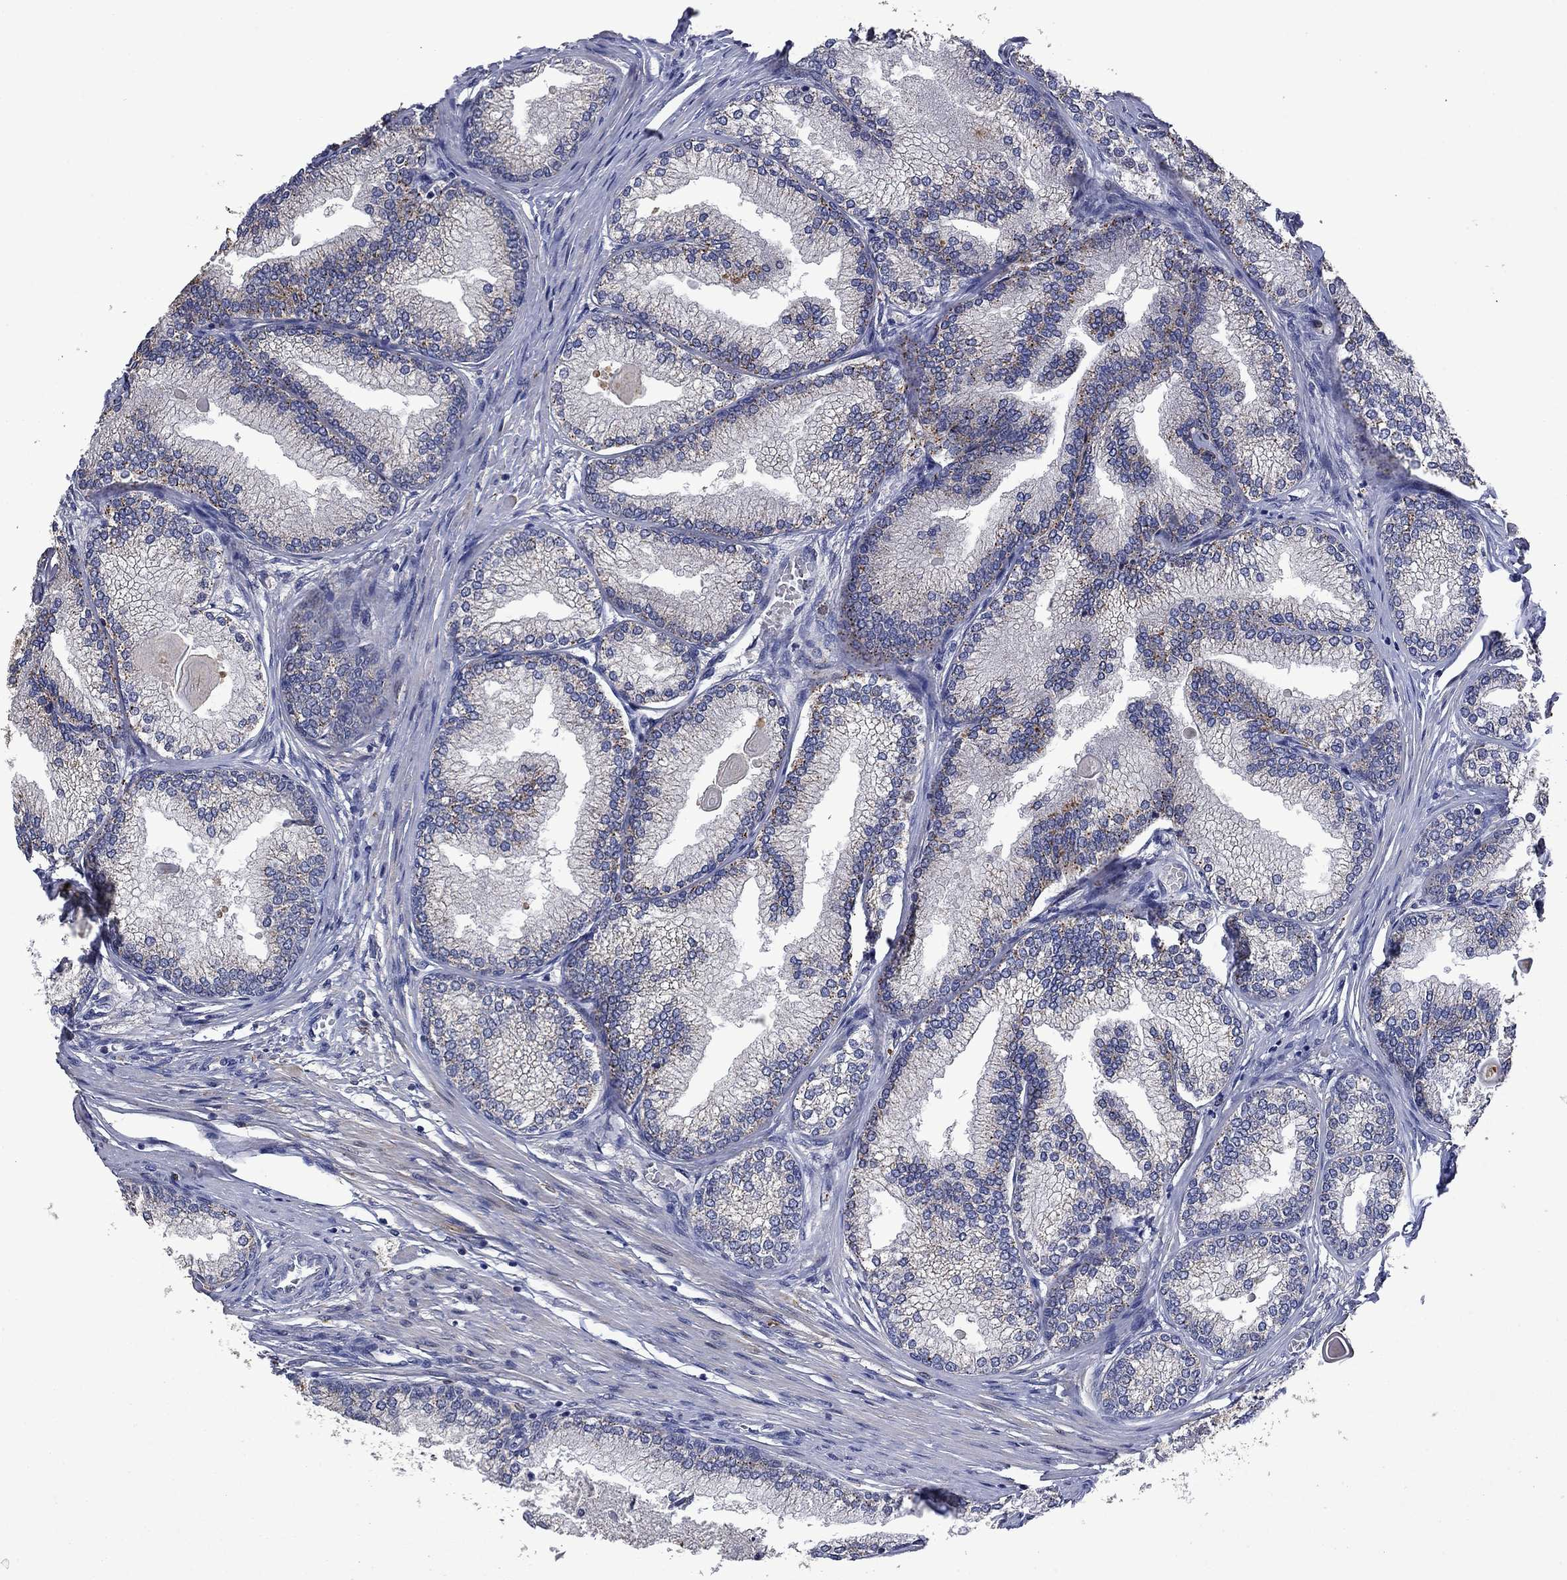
{"staining": {"intensity": "moderate", "quantity": "<25%", "location": "cytoplasmic/membranous"}, "tissue": "prostate", "cell_type": "Glandular cells", "image_type": "normal", "snomed": [{"axis": "morphology", "description": "Normal tissue, NOS"}, {"axis": "topography", "description": "Prostate"}], "caption": "Moderate cytoplasmic/membranous protein positivity is seen in about <25% of glandular cells in prostate. The staining was performed using DAB, with brown indicating positive protein expression. Nuclei are stained blue with hematoxylin.", "gene": "PHKA1", "patient": {"sex": "male", "age": 72}}